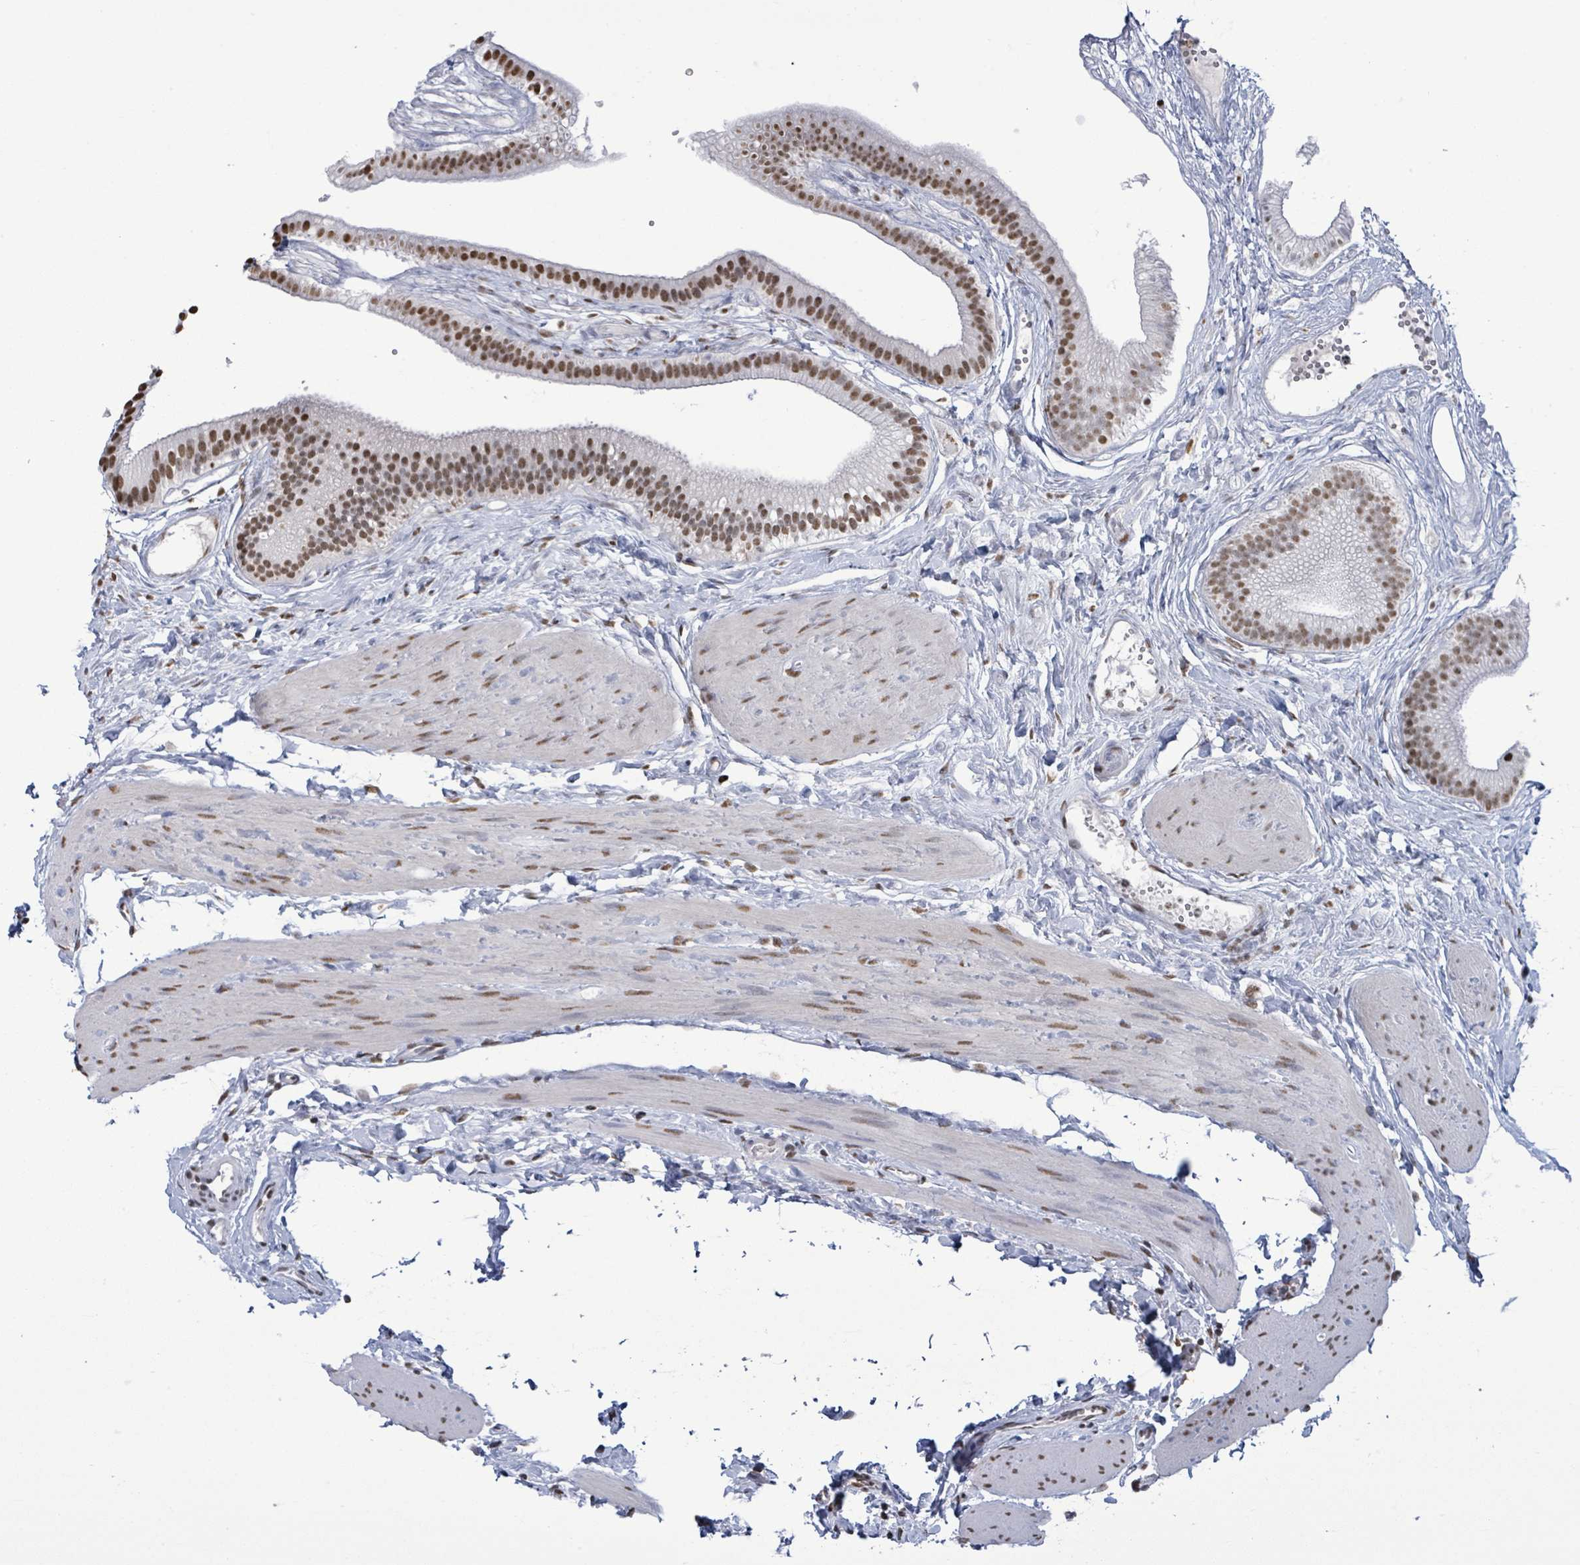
{"staining": {"intensity": "moderate", "quantity": ">75%", "location": "nuclear"}, "tissue": "gallbladder", "cell_type": "Glandular cells", "image_type": "normal", "snomed": [{"axis": "morphology", "description": "Normal tissue, NOS"}, {"axis": "topography", "description": "Gallbladder"}], "caption": "Immunohistochemical staining of unremarkable human gallbladder shows moderate nuclear protein positivity in approximately >75% of glandular cells.", "gene": "SAMD14", "patient": {"sex": "female", "age": 54}}